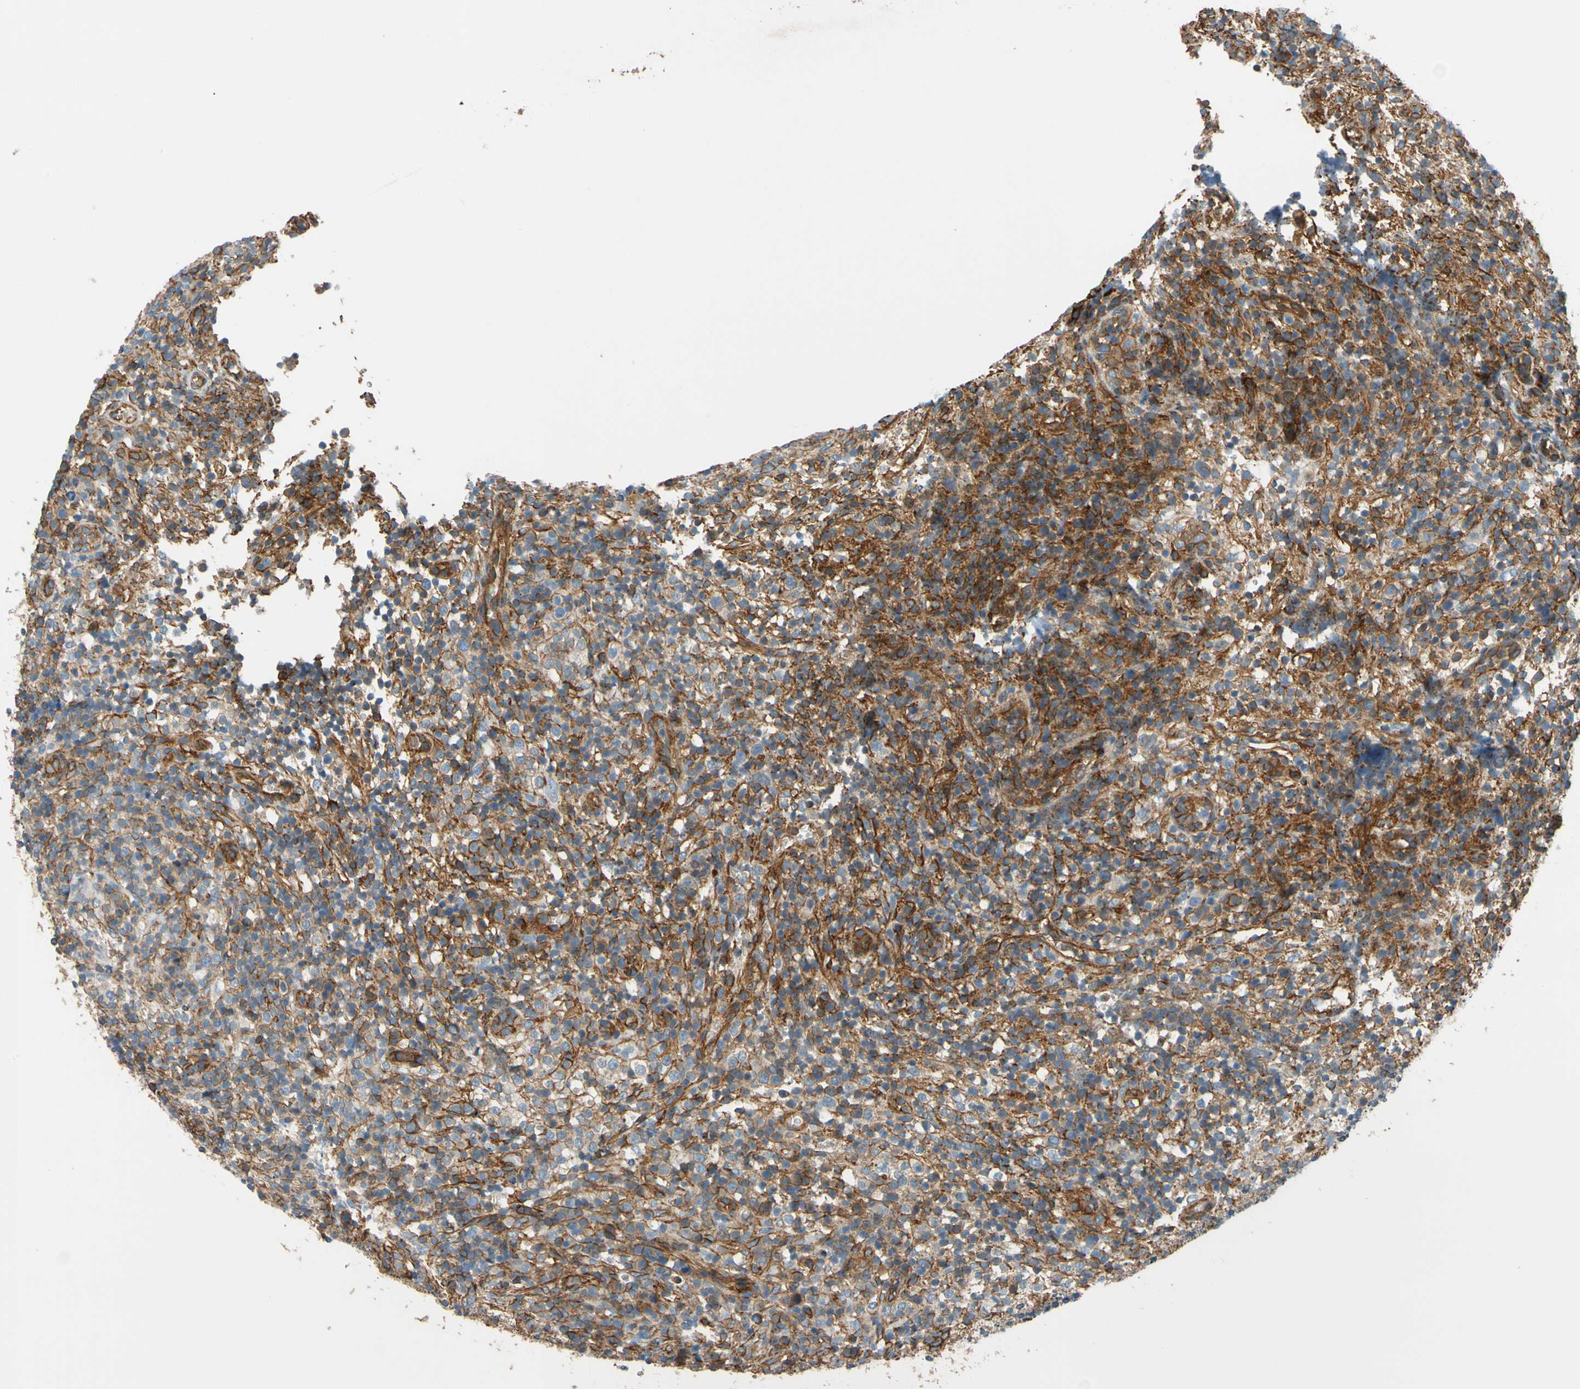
{"staining": {"intensity": "moderate", "quantity": "25%-75%", "location": "cytoplasmic/membranous"}, "tissue": "lymphoma", "cell_type": "Tumor cells", "image_type": "cancer", "snomed": [{"axis": "morphology", "description": "Malignant lymphoma, non-Hodgkin's type, High grade"}, {"axis": "topography", "description": "Lymph node"}], "caption": "Lymphoma stained for a protein (brown) exhibits moderate cytoplasmic/membranous positive expression in approximately 25%-75% of tumor cells.", "gene": "SPTAN1", "patient": {"sex": "female", "age": 76}}